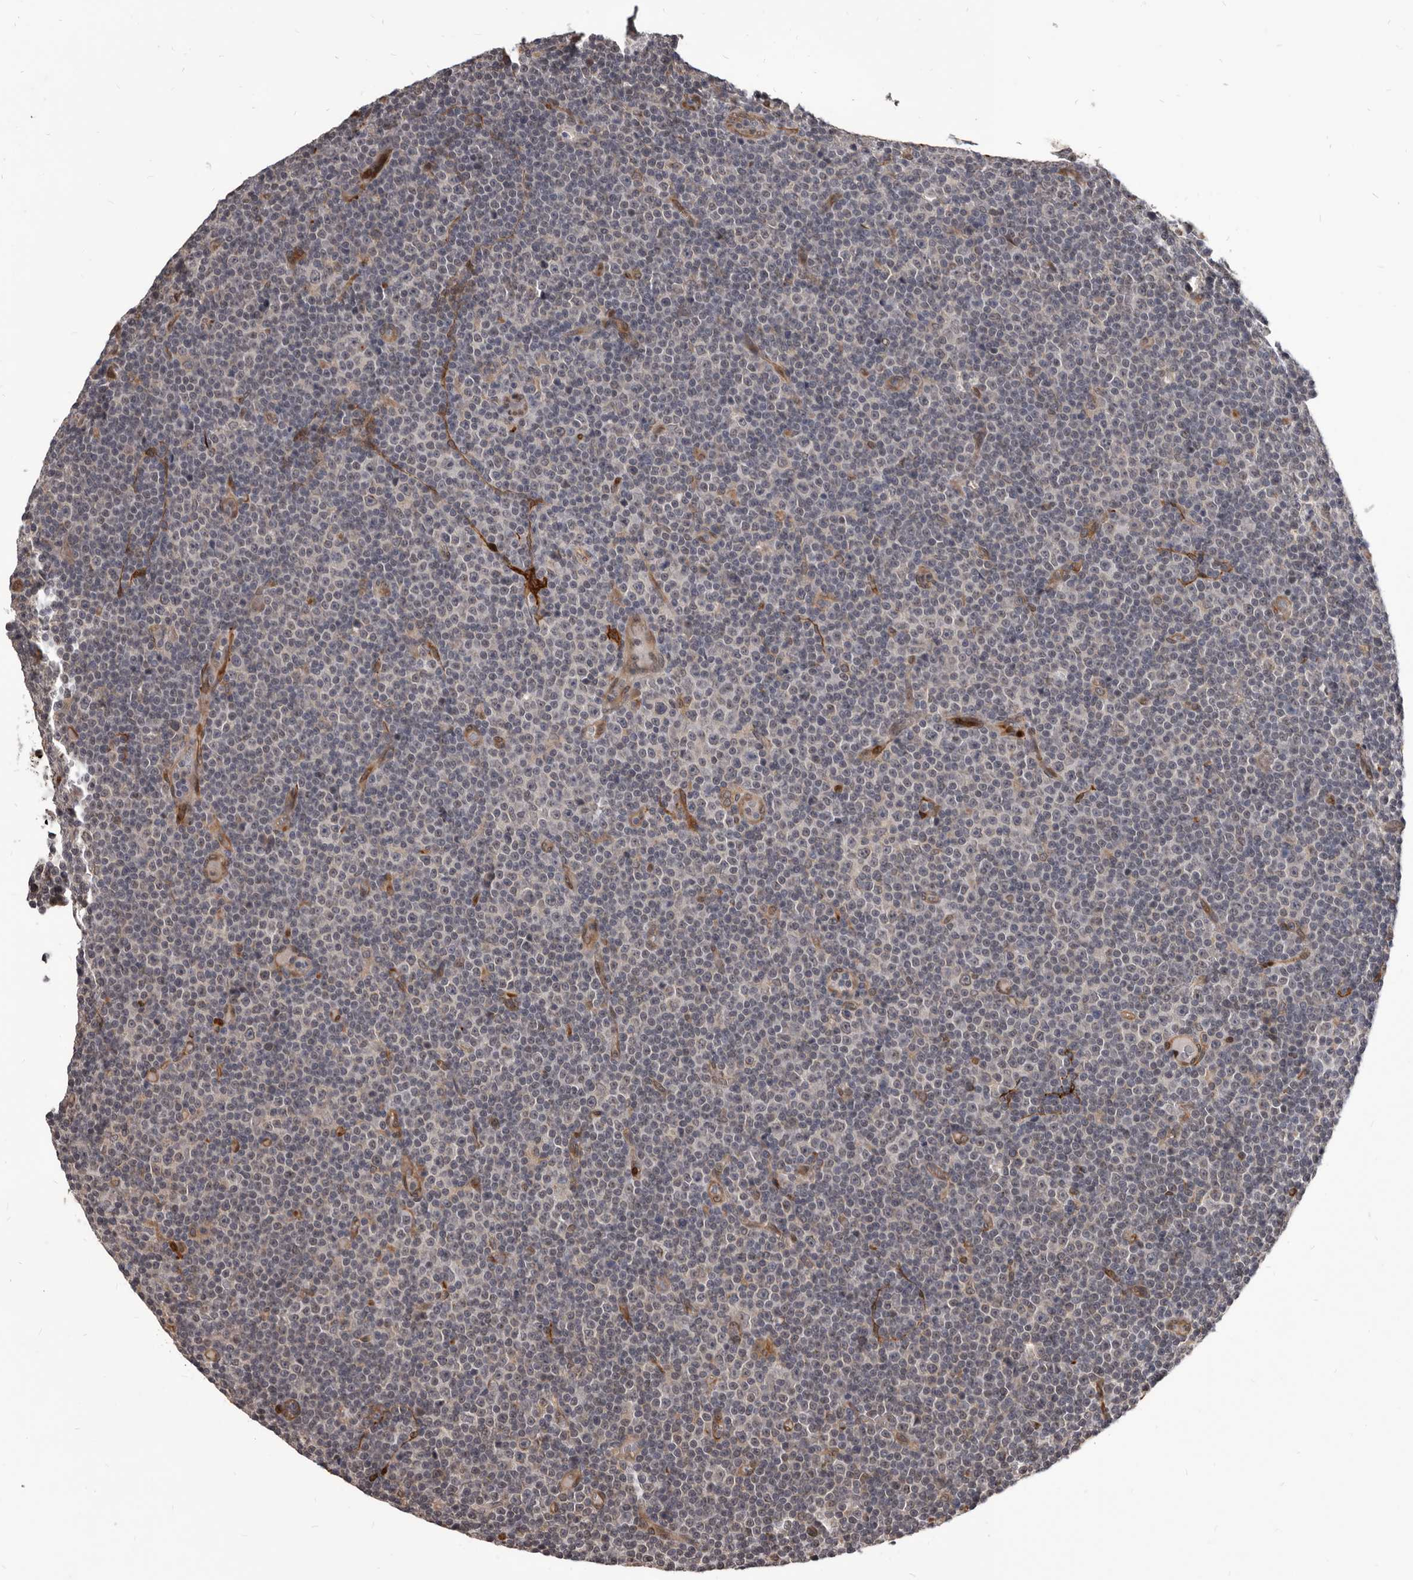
{"staining": {"intensity": "weak", "quantity": "<25%", "location": "cytoplasmic/membranous"}, "tissue": "lymphoma", "cell_type": "Tumor cells", "image_type": "cancer", "snomed": [{"axis": "morphology", "description": "Malignant lymphoma, non-Hodgkin's type, Low grade"}, {"axis": "topography", "description": "Lymph node"}], "caption": "Lymphoma was stained to show a protein in brown. There is no significant staining in tumor cells.", "gene": "ADAMTS20", "patient": {"sex": "female", "age": 67}}